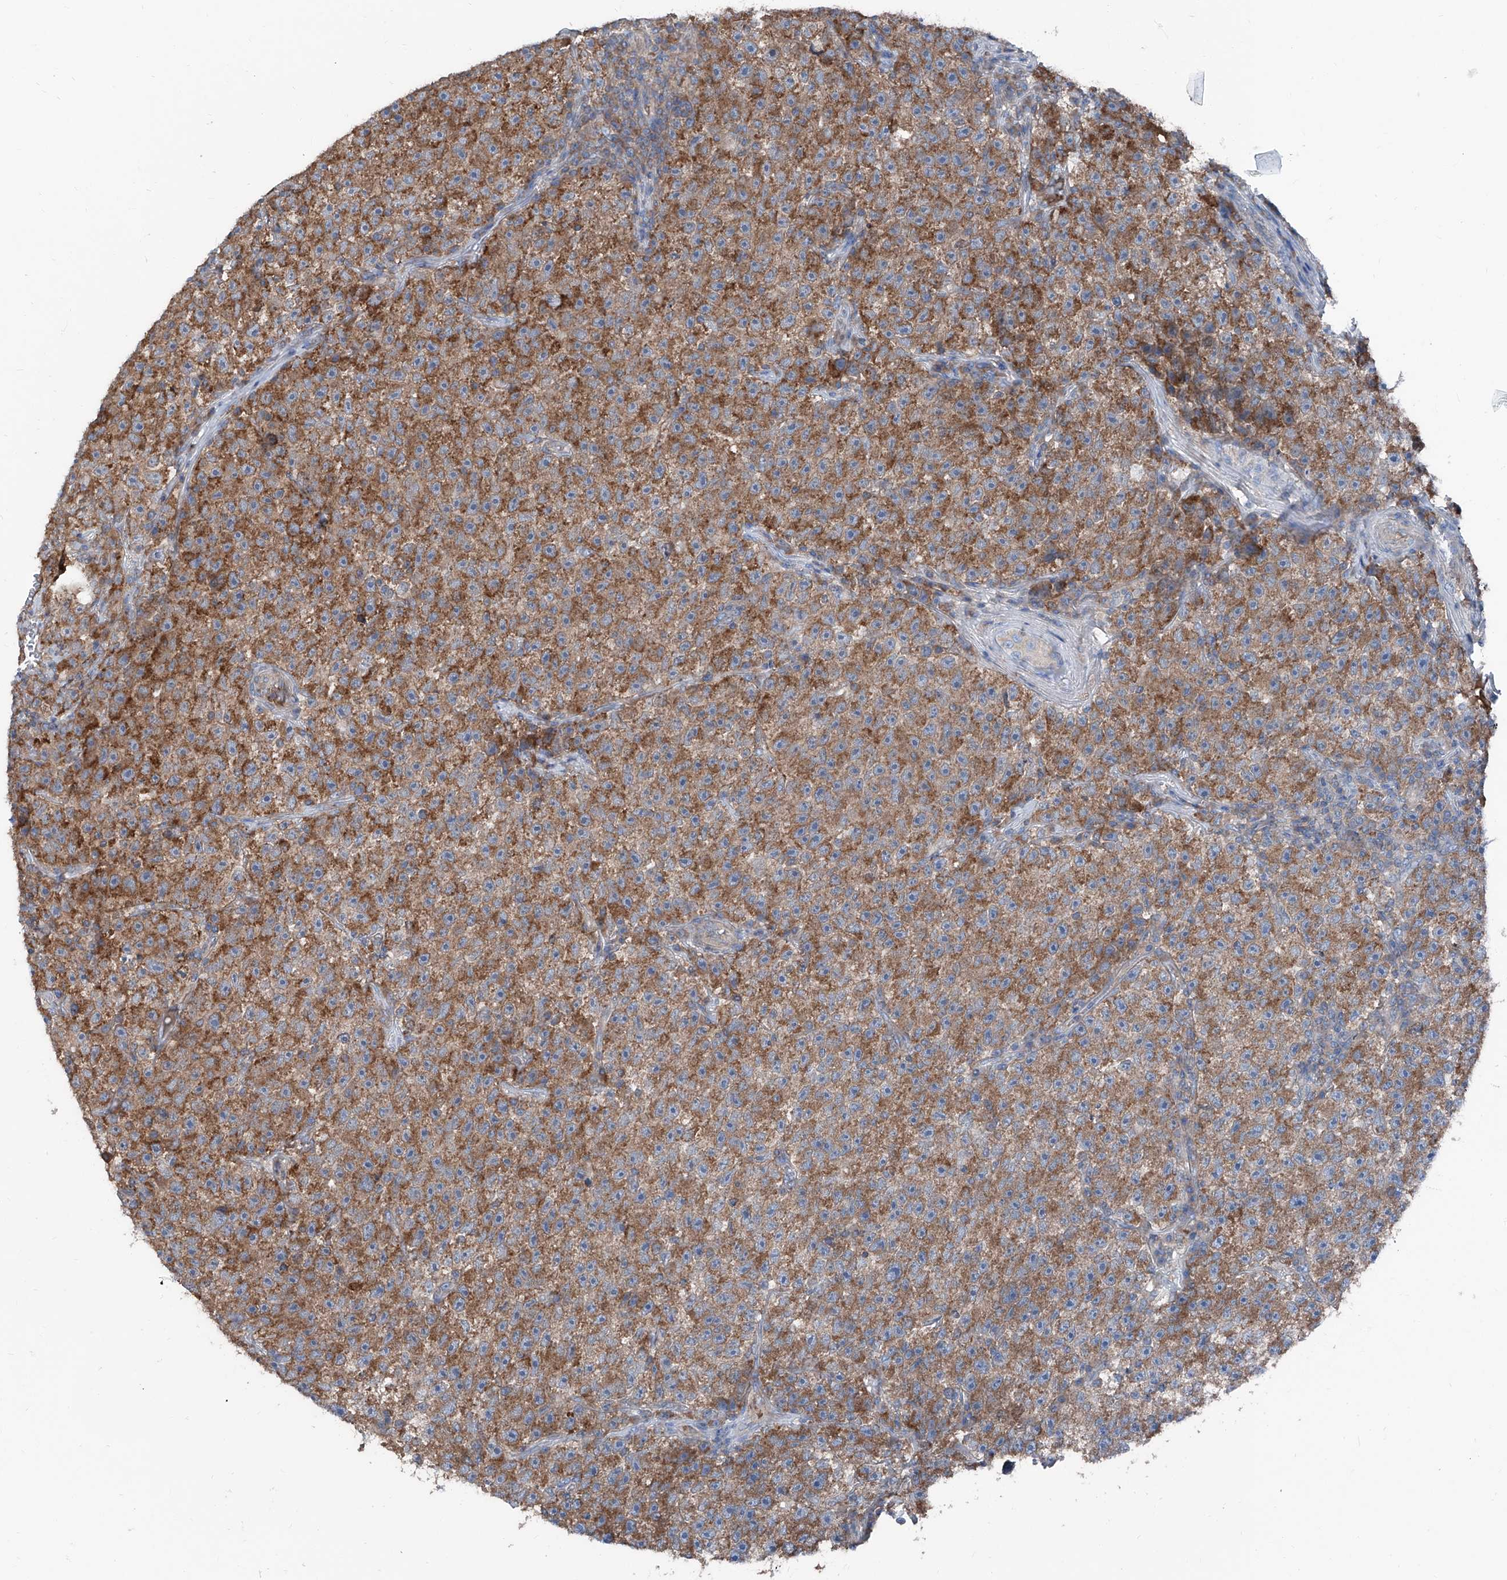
{"staining": {"intensity": "moderate", "quantity": ">75%", "location": "cytoplasmic/membranous"}, "tissue": "testis cancer", "cell_type": "Tumor cells", "image_type": "cancer", "snomed": [{"axis": "morphology", "description": "Seminoma, NOS"}, {"axis": "topography", "description": "Testis"}], "caption": "A micrograph of seminoma (testis) stained for a protein demonstrates moderate cytoplasmic/membranous brown staining in tumor cells.", "gene": "GPAT3", "patient": {"sex": "male", "age": 22}}